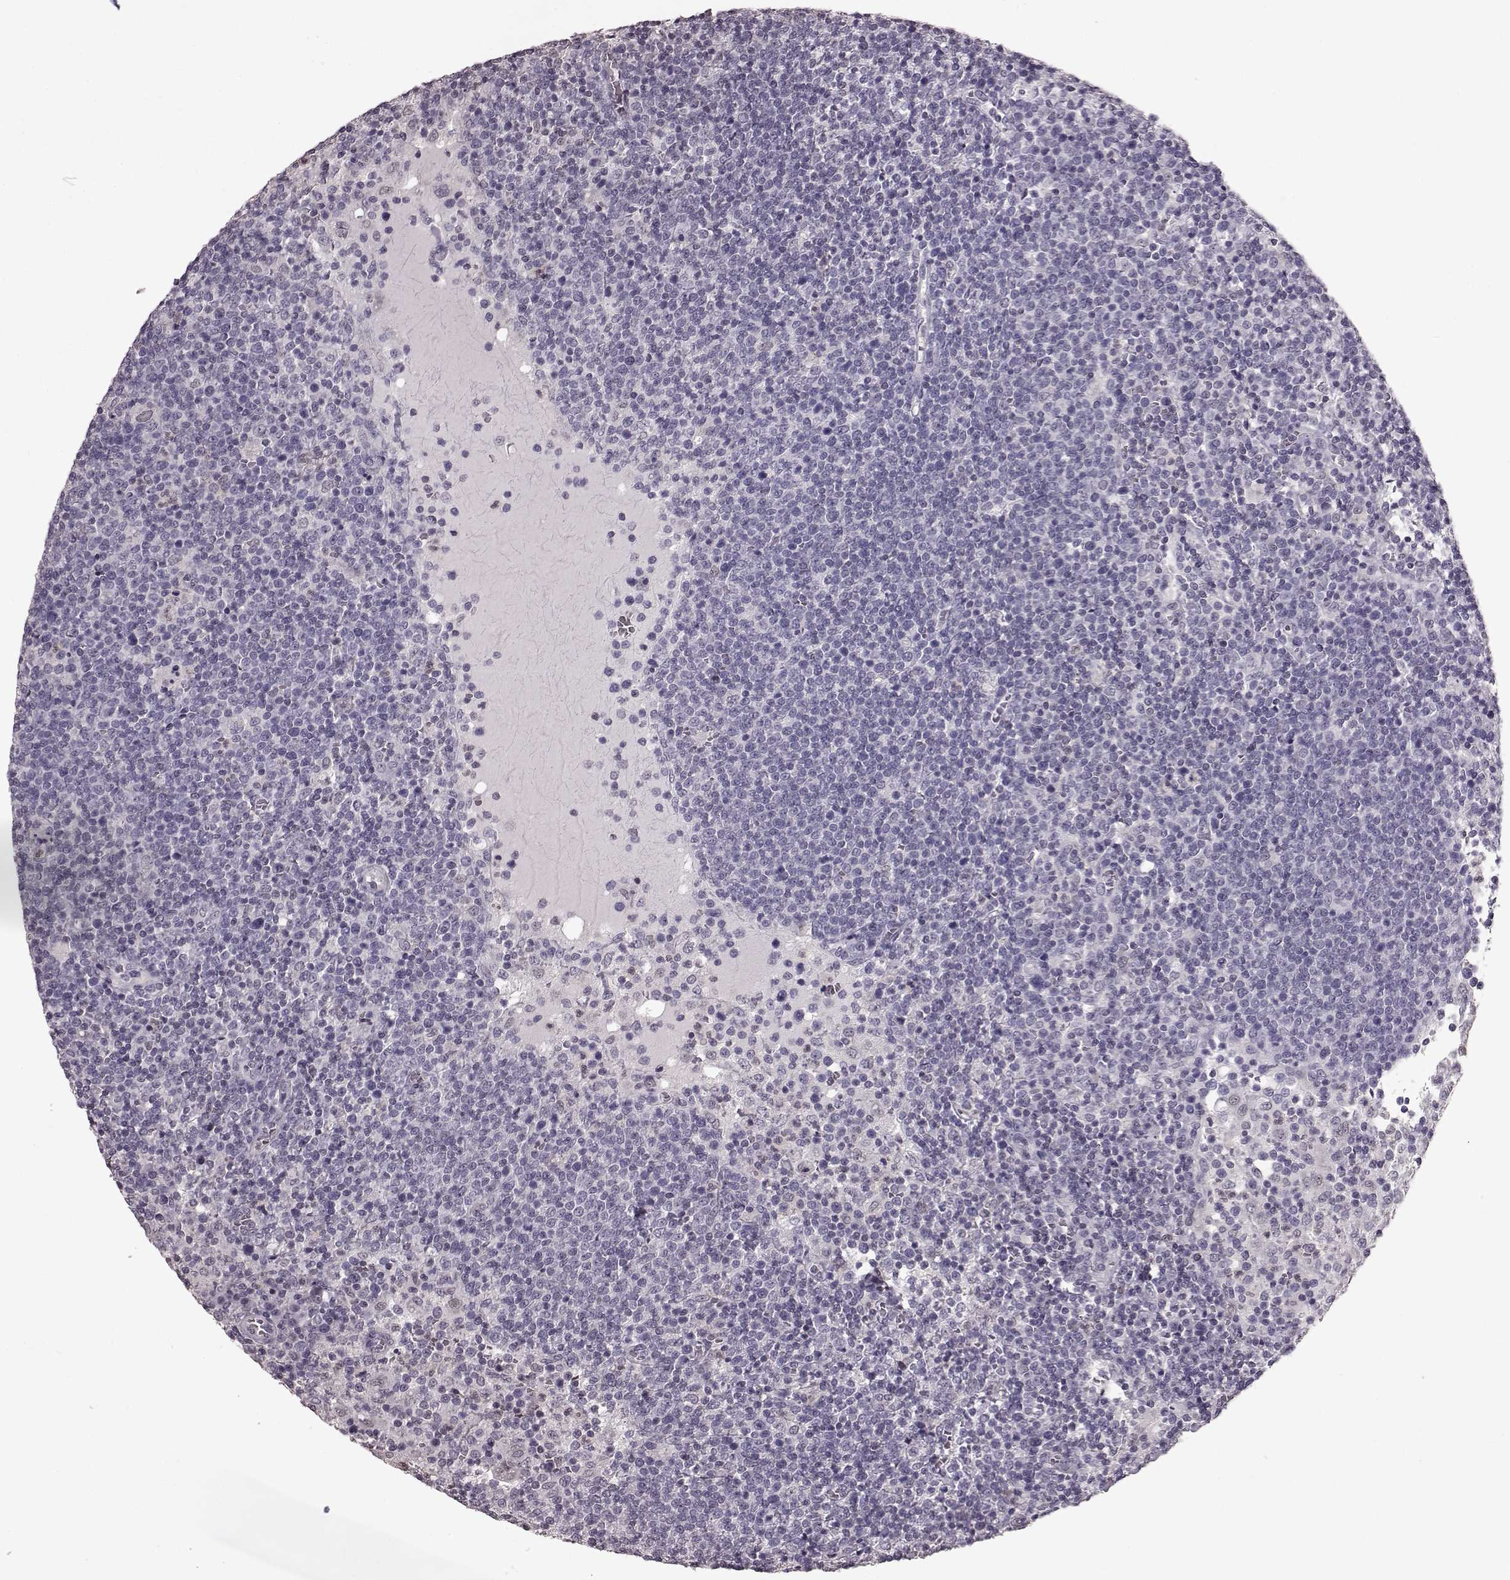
{"staining": {"intensity": "negative", "quantity": "none", "location": "none"}, "tissue": "lymphoma", "cell_type": "Tumor cells", "image_type": "cancer", "snomed": [{"axis": "morphology", "description": "Malignant lymphoma, non-Hodgkin's type, High grade"}, {"axis": "topography", "description": "Lymph node"}], "caption": "The IHC histopathology image has no significant positivity in tumor cells of lymphoma tissue.", "gene": "TSKS", "patient": {"sex": "male", "age": 61}}